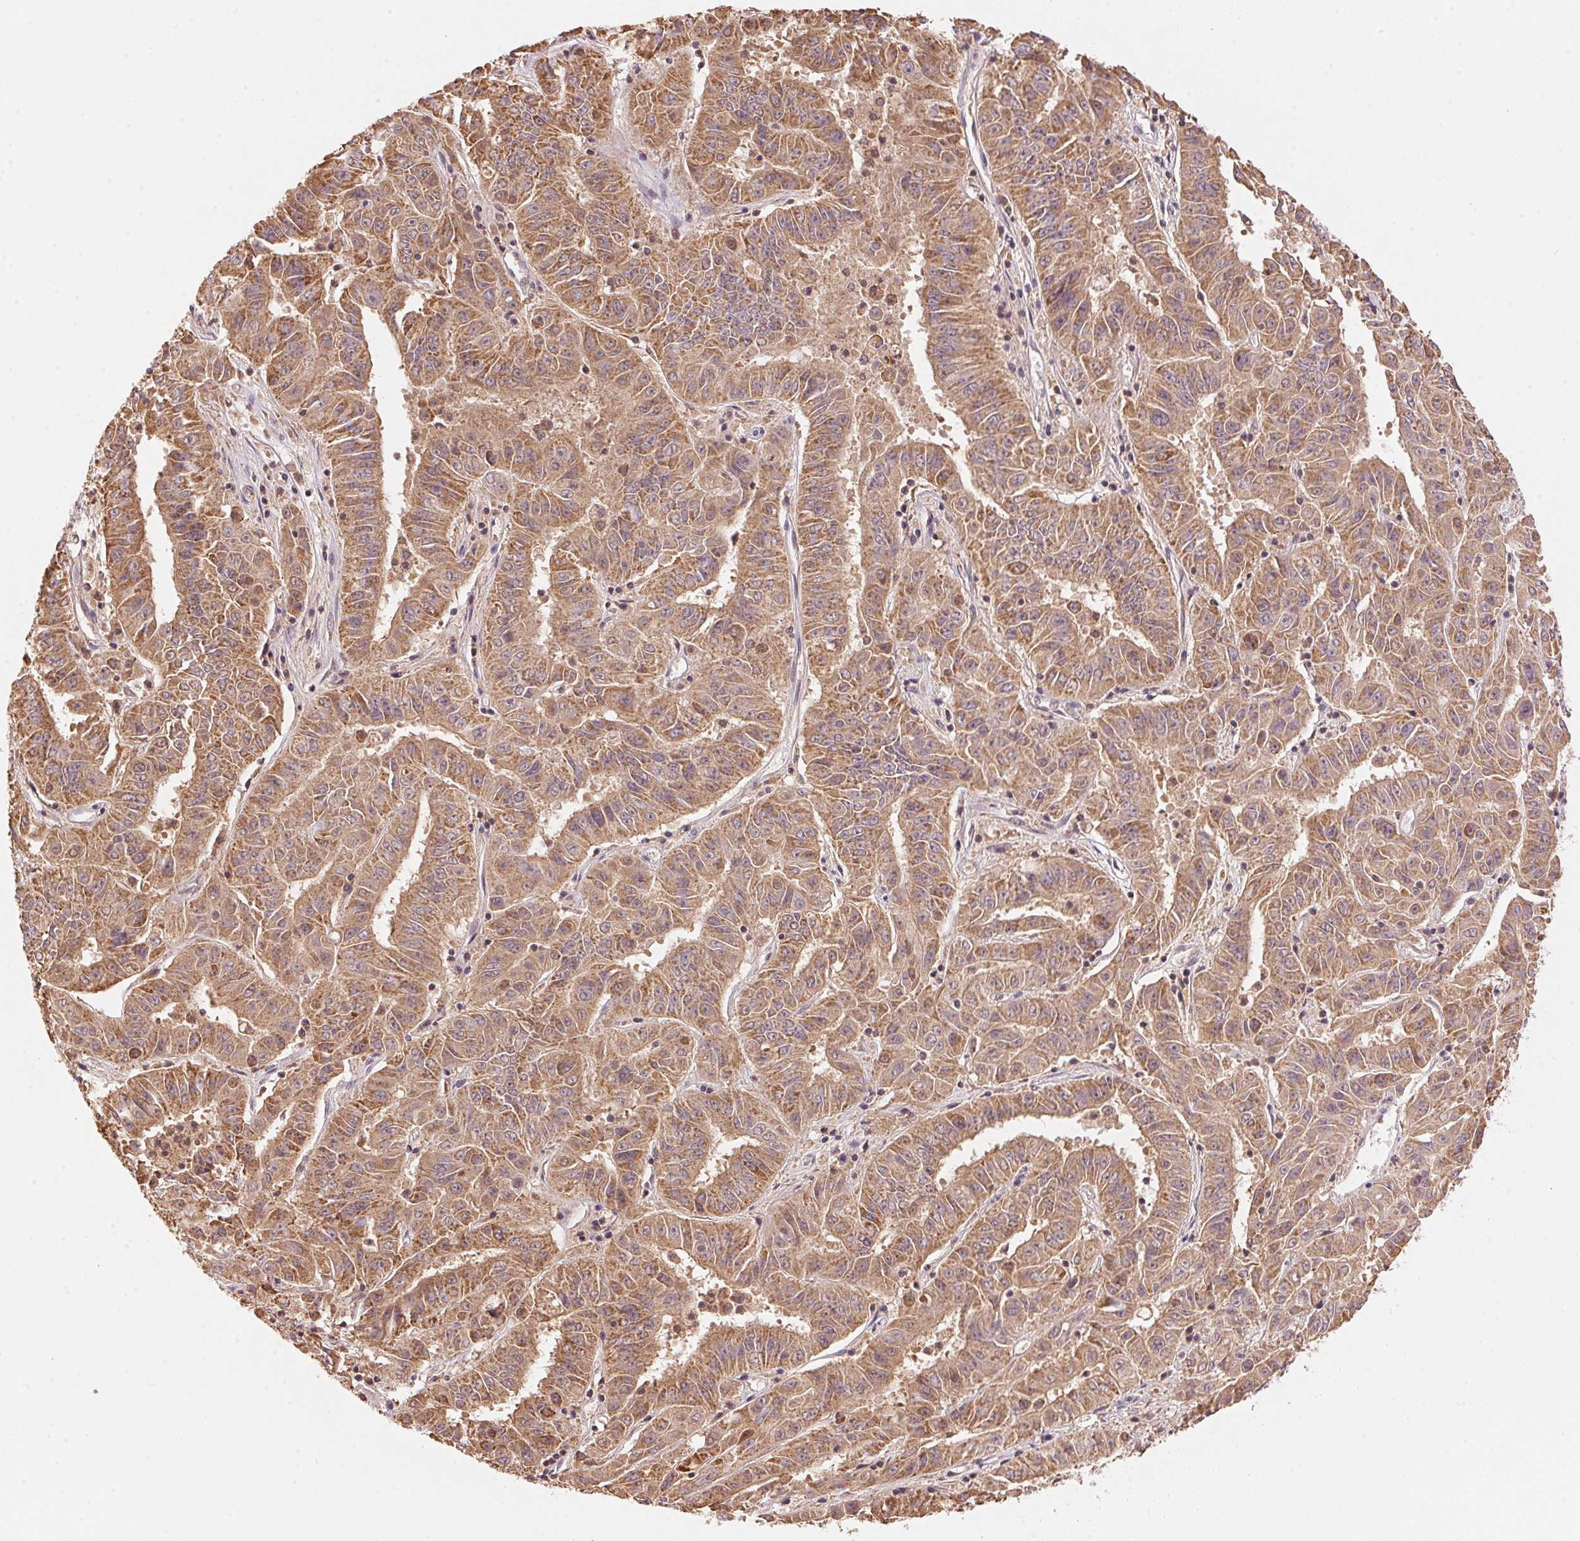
{"staining": {"intensity": "moderate", "quantity": ">75%", "location": "cytoplasmic/membranous"}, "tissue": "pancreatic cancer", "cell_type": "Tumor cells", "image_type": "cancer", "snomed": [{"axis": "morphology", "description": "Adenocarcinoma, NOS"}, {"axis": "topography", "description": "Pancreas"}], "caption": "DAB immunohistochemical staining of human adenocarcinoma (pancreatic) reveals moderate cytoplasmic/membranous protein expression in approximately >75% of tumor cells. (IHC, brightfield microscopy, high magnification).", "gene": "ARHGAP6", "patient": {"sex": "male", "age": 63}}